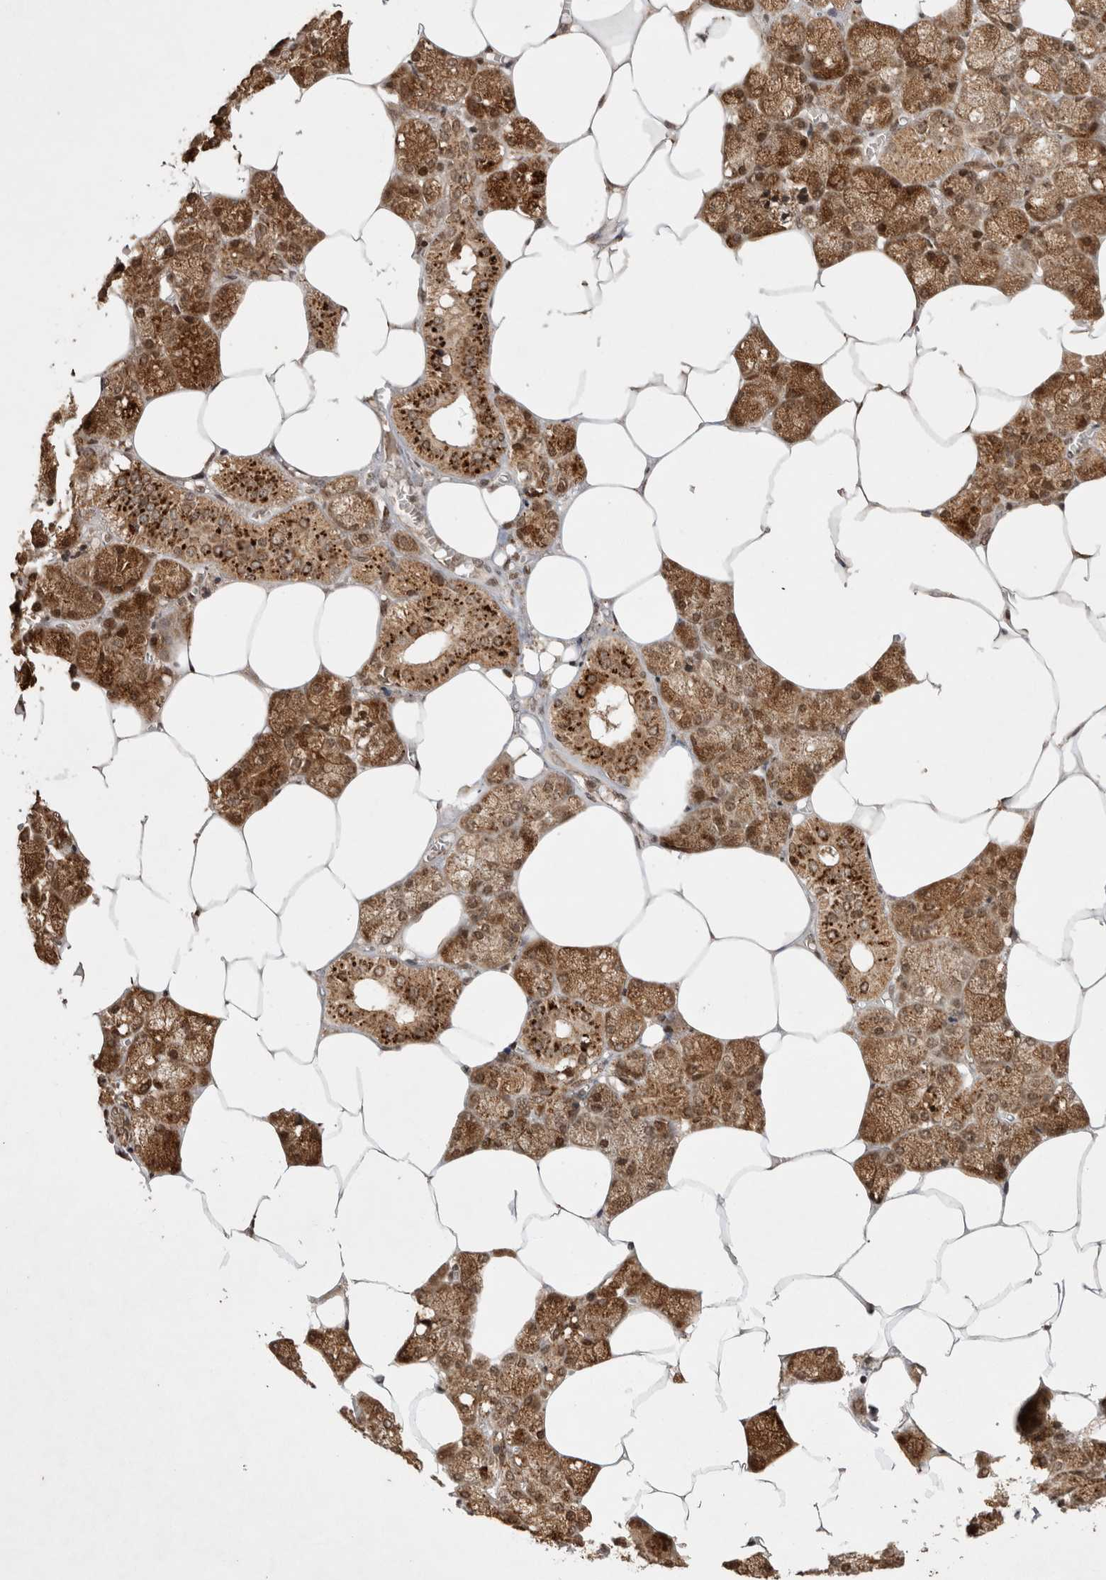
{"staining": {"intensity": "moderate", "quantity": ">75%", "location": "cytoplasmic/membranous"}, "tissue": "salivary gland", "cell_type": "Glandular cells", "image_type": "normal", "snomed": [{"axis": "morphology", "description": "Normal tissue, NOS"}, {"axis": "topography", "description": "Salivary gland"}], "caption": "Protein expression analysis of benign salivary gland shows moderate cytoplasmic/membranous positivity in approximately >75% of glandular cells.", "gene": "FAM221A", "patient": {"sex": "male", "age": 62}}